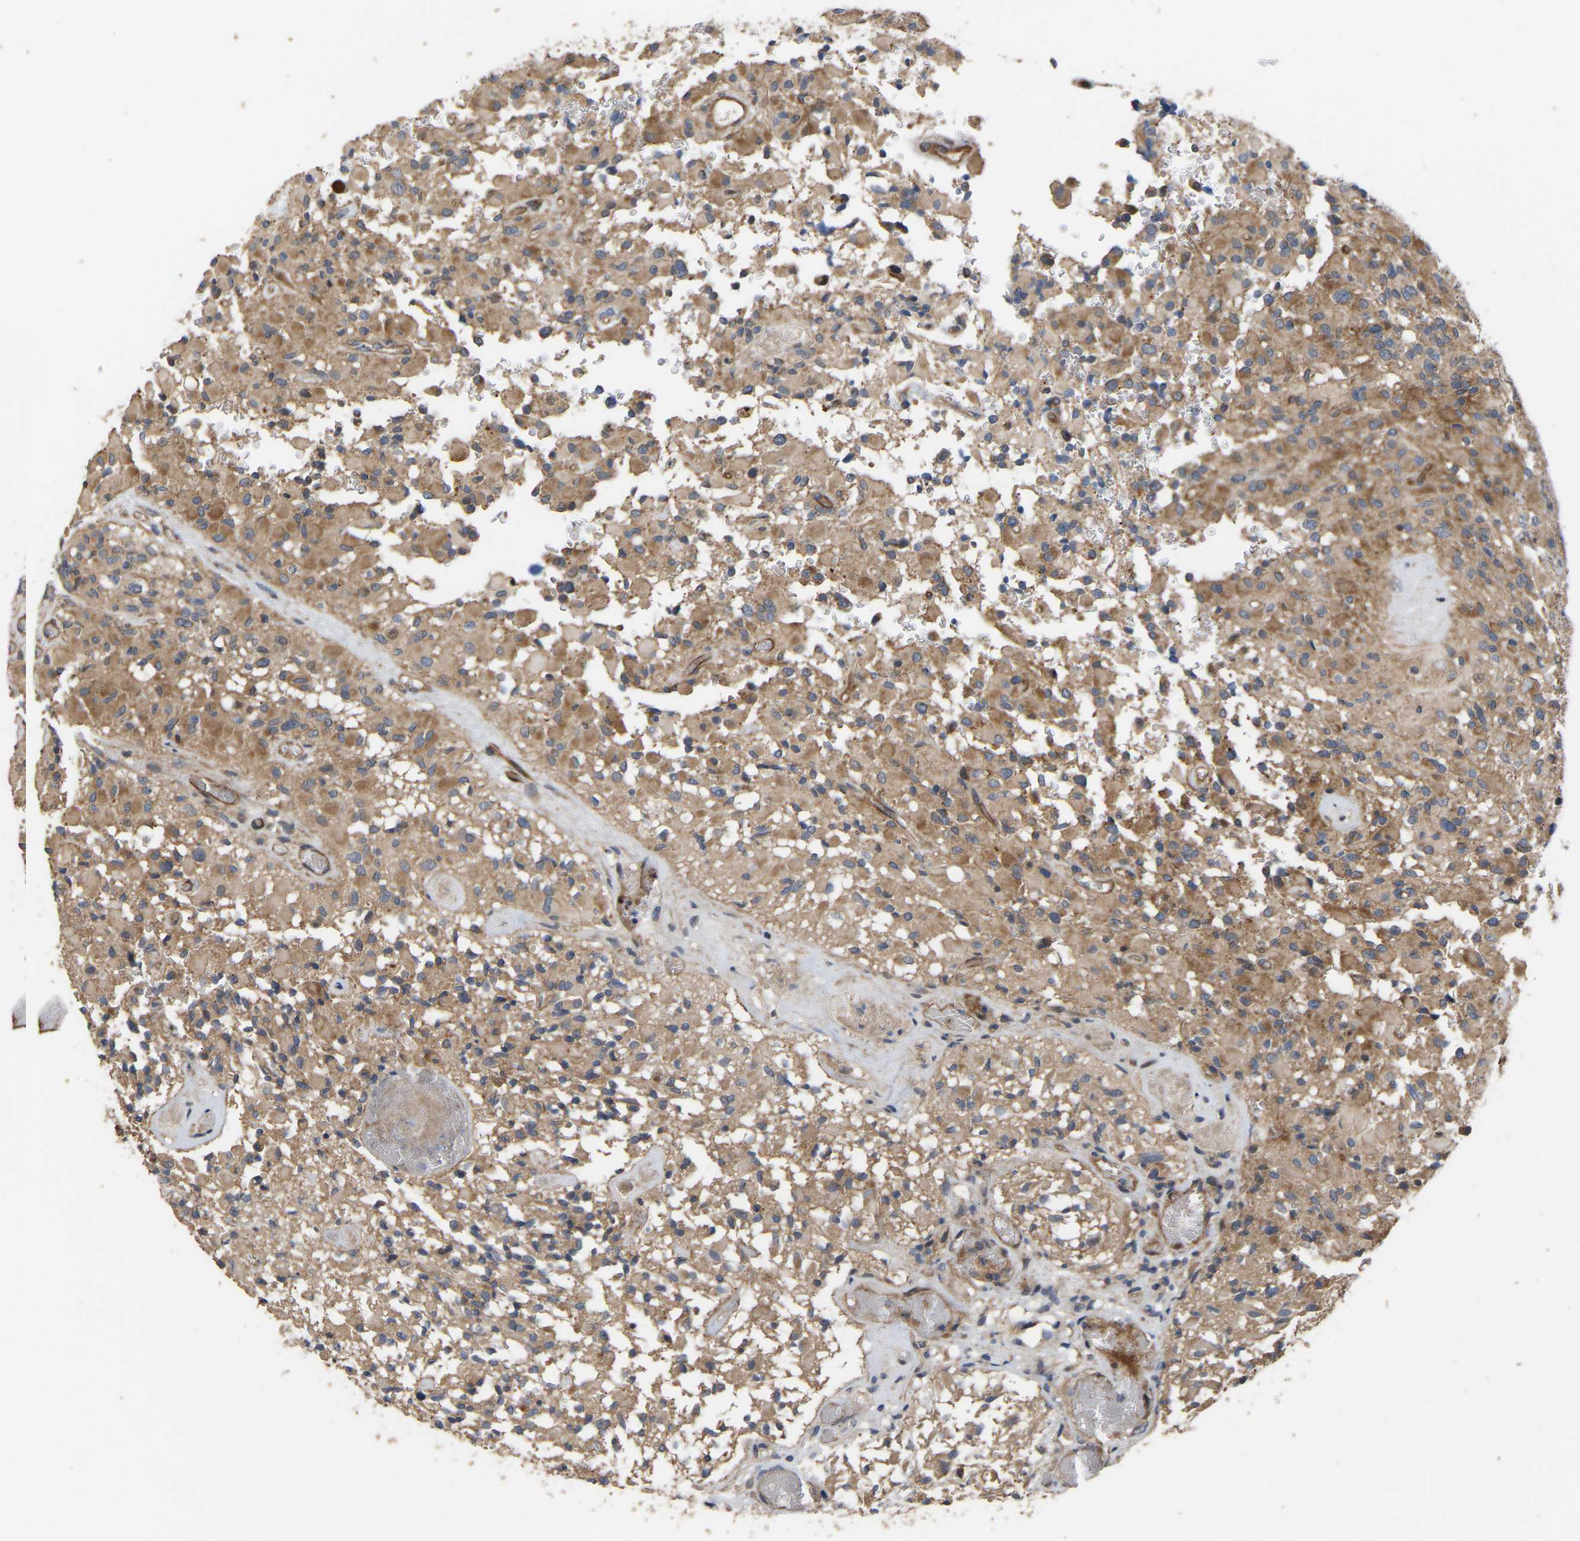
{"staining": {"intensity": "moderate", "quantity": ">75%", "location": "cytoplasmic/membranous"}, "tissue": "glioma", "cell_type": "Tumor cells", "image_type": "cancer", "snomed": [{"axis": "morphology", "description": "Glioma, malignant, High grade"}, {"axis": "topography", "description": "Brain"}], "caption": "IHC image of malignant glioma (high-grade) stained for a protein (brown), which demonstrates medium levels of moderate cytoplasmic/membranous staining in approximately >75% of tumor cells.", "gene": "STAU1", "patient": {"sex": "male", "age": 71}}